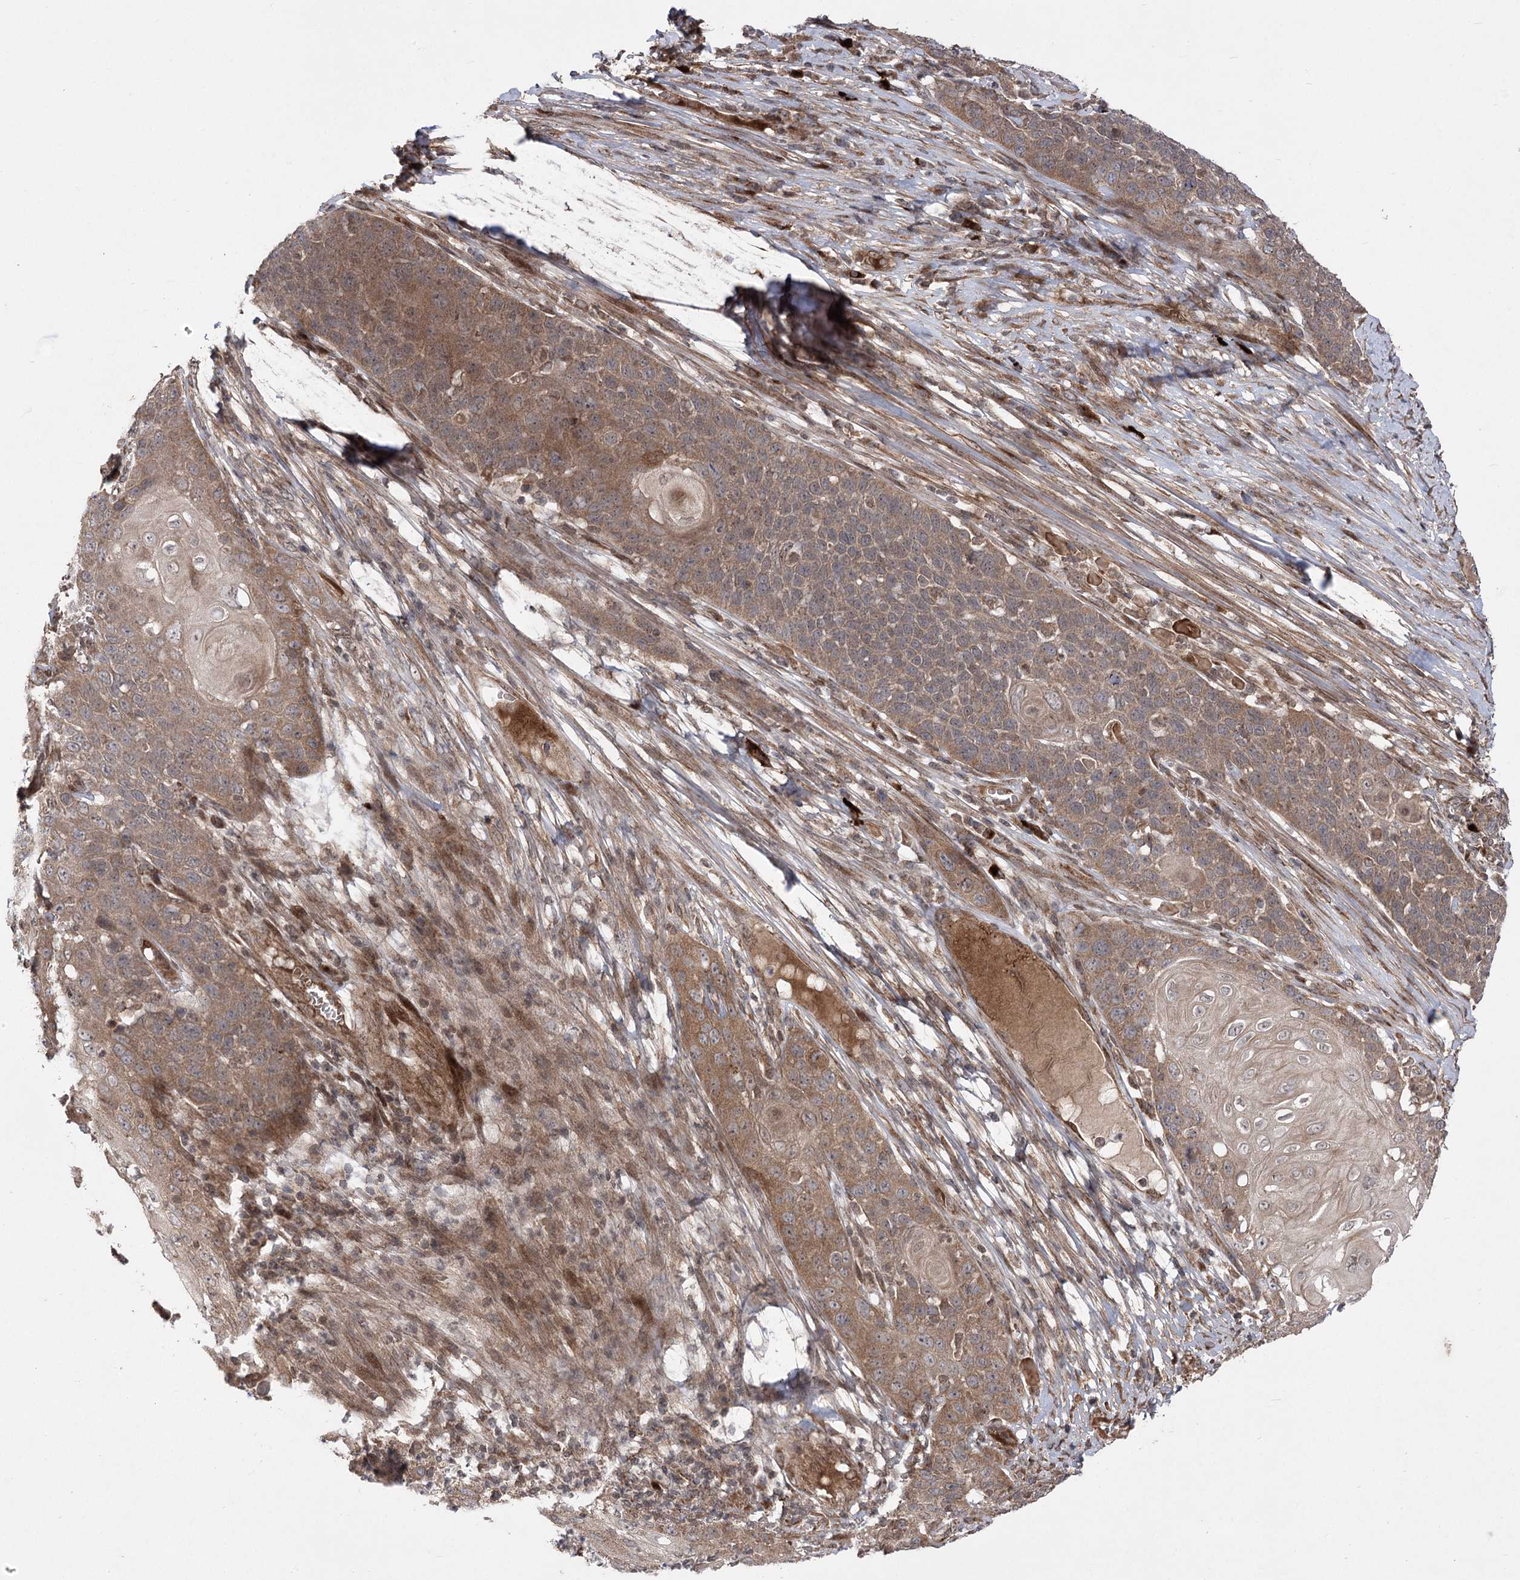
{"staining": {"intensity": "moderate", "quantity": ">75%", "location": "cytoplasmic/membranous"}, "tissue": "skin cancer", "cell_type": "Tumor cells", "image_type": "cancer", "snomed": [{"axis": "morphology", "description": "Squamous cell carcinoma, NOS"}, {"axis": "topography", "description": "Skin"}], "caption": "This is an image of immunohistochemistry (IHC) staining of skin cancer (squamous cell carcinoma), which shows moderate expression in the cytoplasmic/membranous of tumor cells.", "gene": "TENM2", "patient": {"sex": "male", "age": 55}}